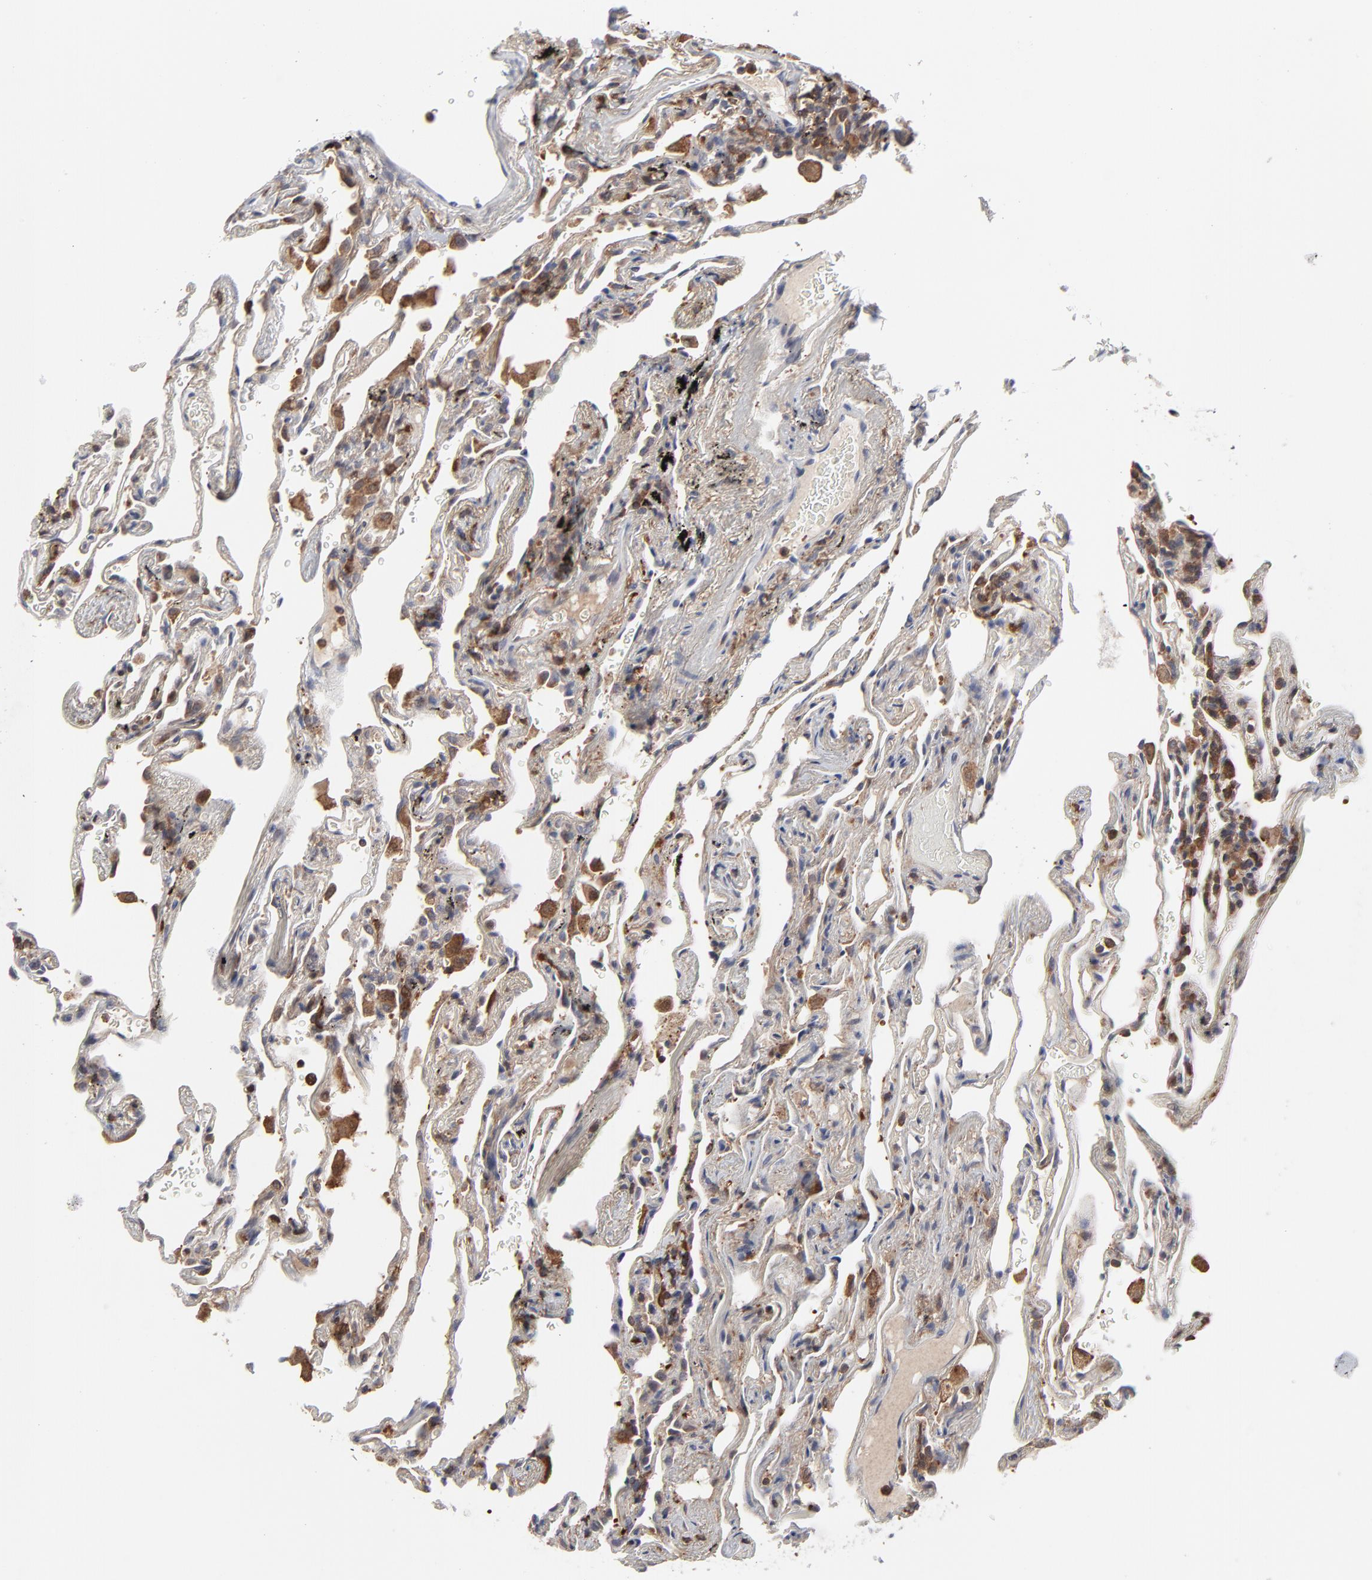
{"staining": {"intensity": "weak", "quantity": ">75%", "location": "cytoplasmic/membranous"}, "tissue": "lung", "cell_type": "Alveolar cells", "image_type": "normal", "snomed": [{"axis": "morphology", "description": "Normal tissue, NOS"}, {"axis": "morphology", "description": "Inflammation, NOS"}, {"axis": "topography", "description": "Lung"}], "caption": "Immunohistochemistry photomicrograph of normal lung stained for a protein (brown), which displays low levels of weak cytoplasmic/membranous expression in approximately >75% of alveolar cells.", "gene": "MAP2K1", "patient": {"sex": "male", "age": 69}}